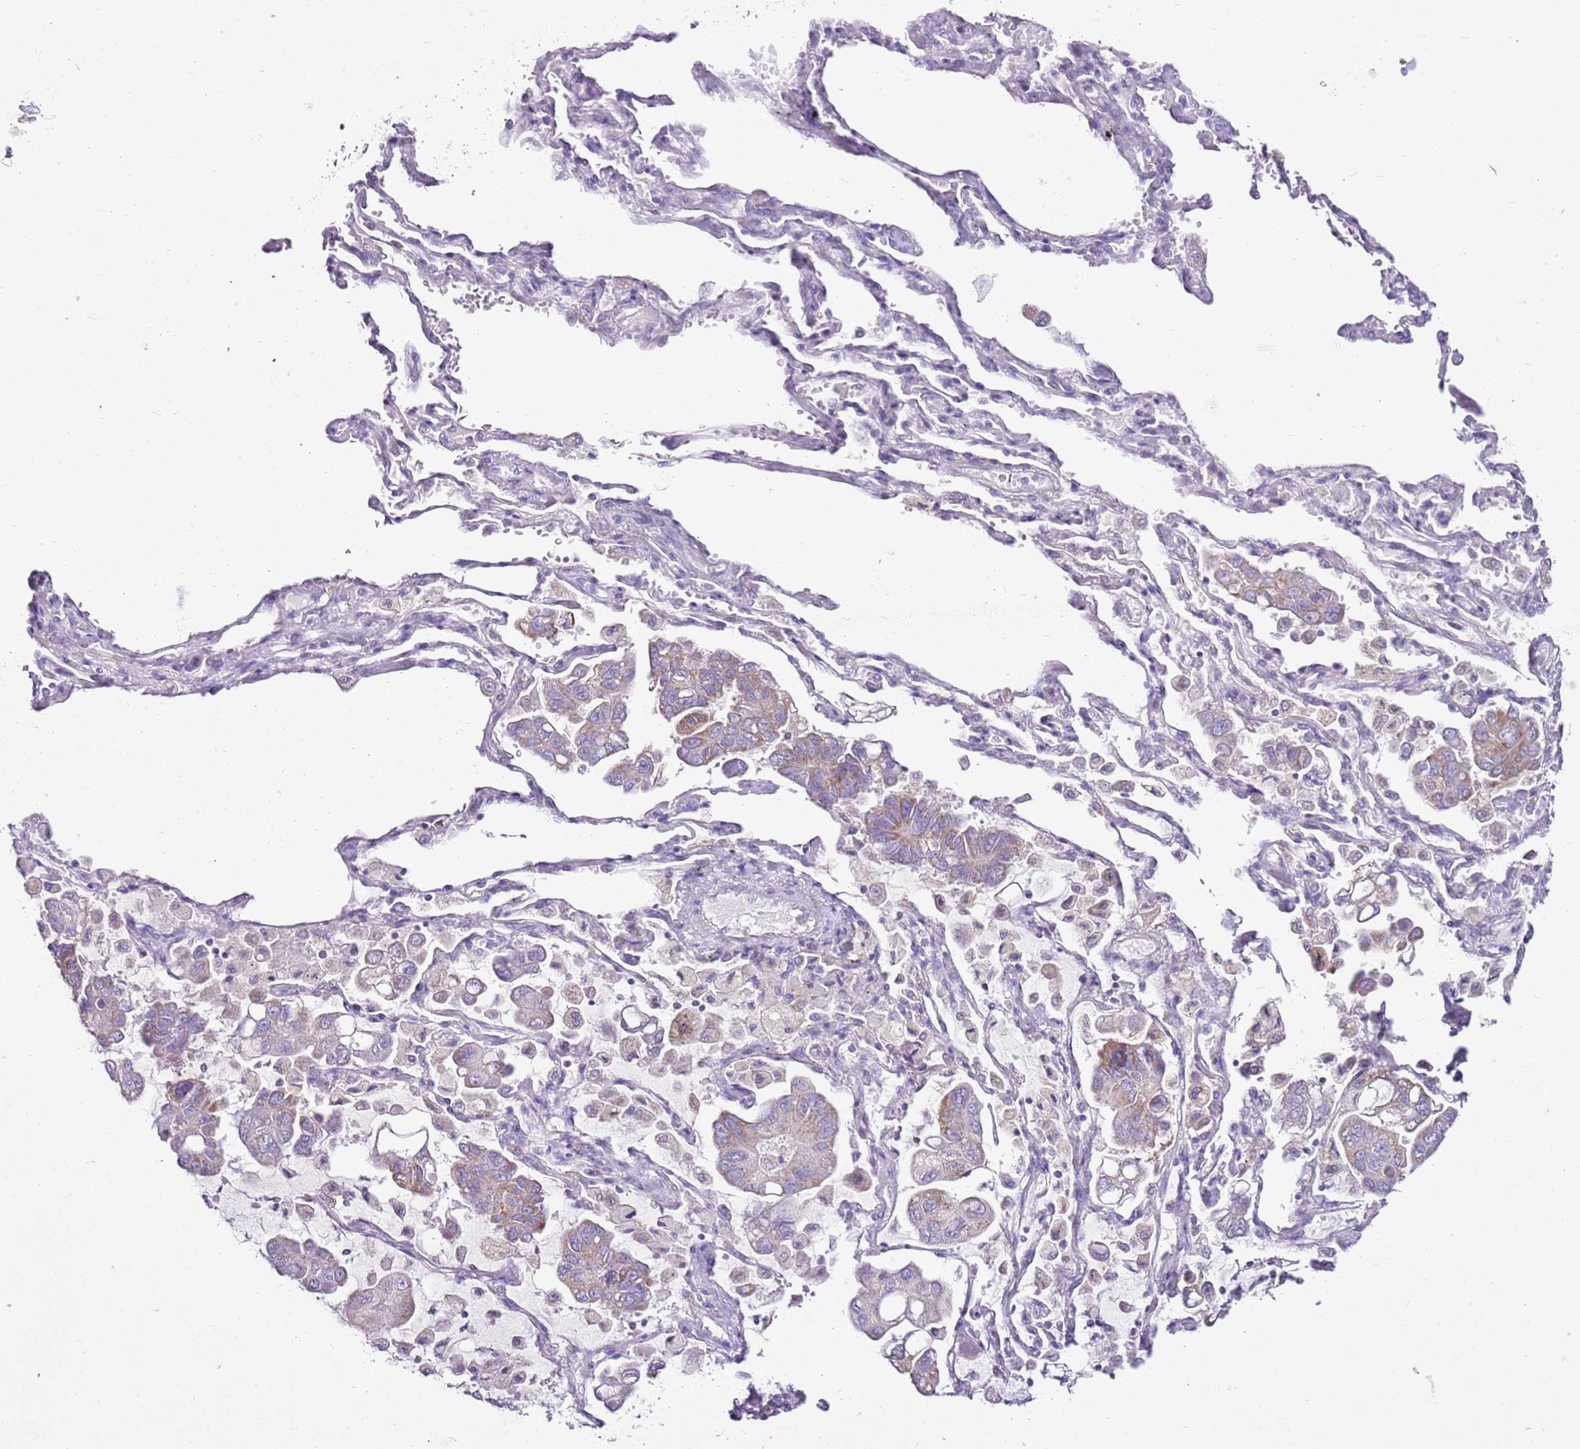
{"staining": {"intensity": "weak", "quantity": "25%-75%", "location": "cytoplasmic/membranous"}, "tissue": "lung cancer", "cell_type": "Tumor cells", "image_type": "cancer", "snomed": [{"axis": "morphology", "description": "Adenocarcinoma, NOS"}, {"axis": "topography", "description": "Lung"}], "caption": "A high-resolution photomicrograph shows immunohistochemistry (IHC) staining of lung cancer, which reveals weak cytoplasmic/membranous staining in about 25%-75% of tumor cells. The staining was performed using DAB (3,3'-diaminobenzidine), with brown indicating positive protein expression. Nuclei are stained blue with hematoxylin.", "gene": "MRPL36", "patient": {"sex": "male", "age": 64}}